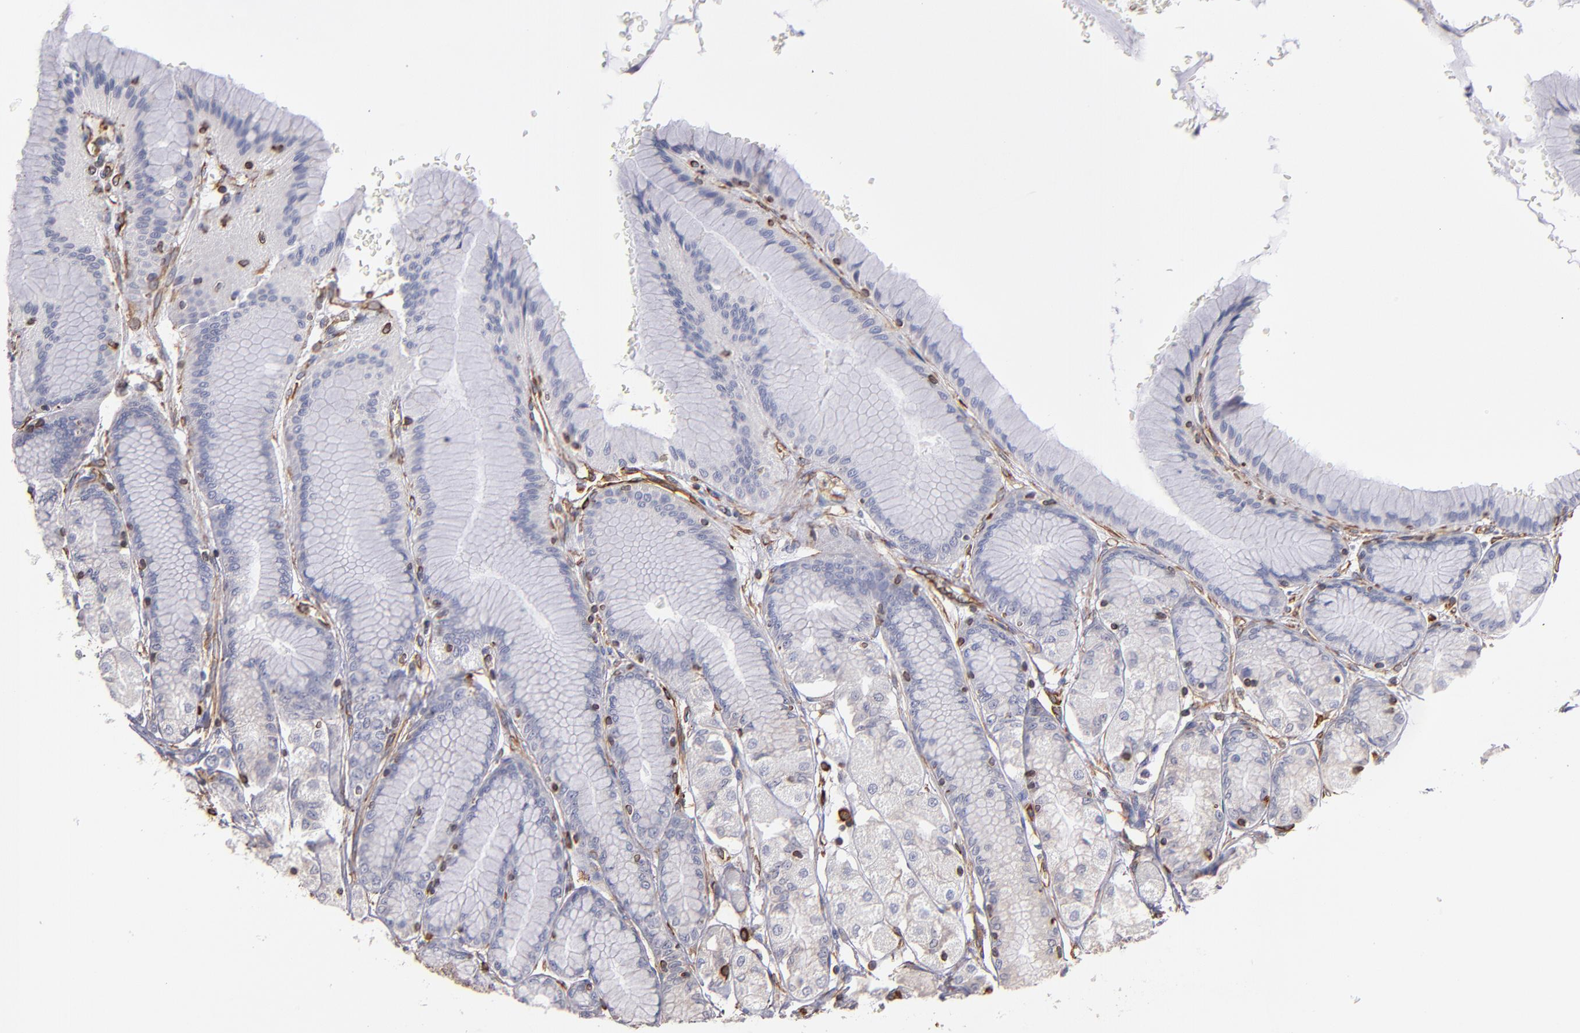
{"staining": {"intensity": "negative", "quantity": "none", "location": "none"}, "tissue": "stomach", "cell_type": "Glandular cells", "image_type": "normal", "snomed": [{"axis": "morphology", "description": "Normal tissue, NOS"}, {"axis": "morphology", "description": "Adenocarcinoma, NOS"}, {"axis": "topography", "description": "Stomach"}, {"axis": "topography", "description": "Stomach, lower"}], "caption": "The micrograph displays no significant positivity in glandular cells of stomach. (Stains: DAB (3,3'-diaminobenzidine) IHC with hematoxylin counter stain, Microscopy: brightfield microscopy at high magnification).", "gene": "ABCC1", "patient": {"sex": "female", "age": 65}}